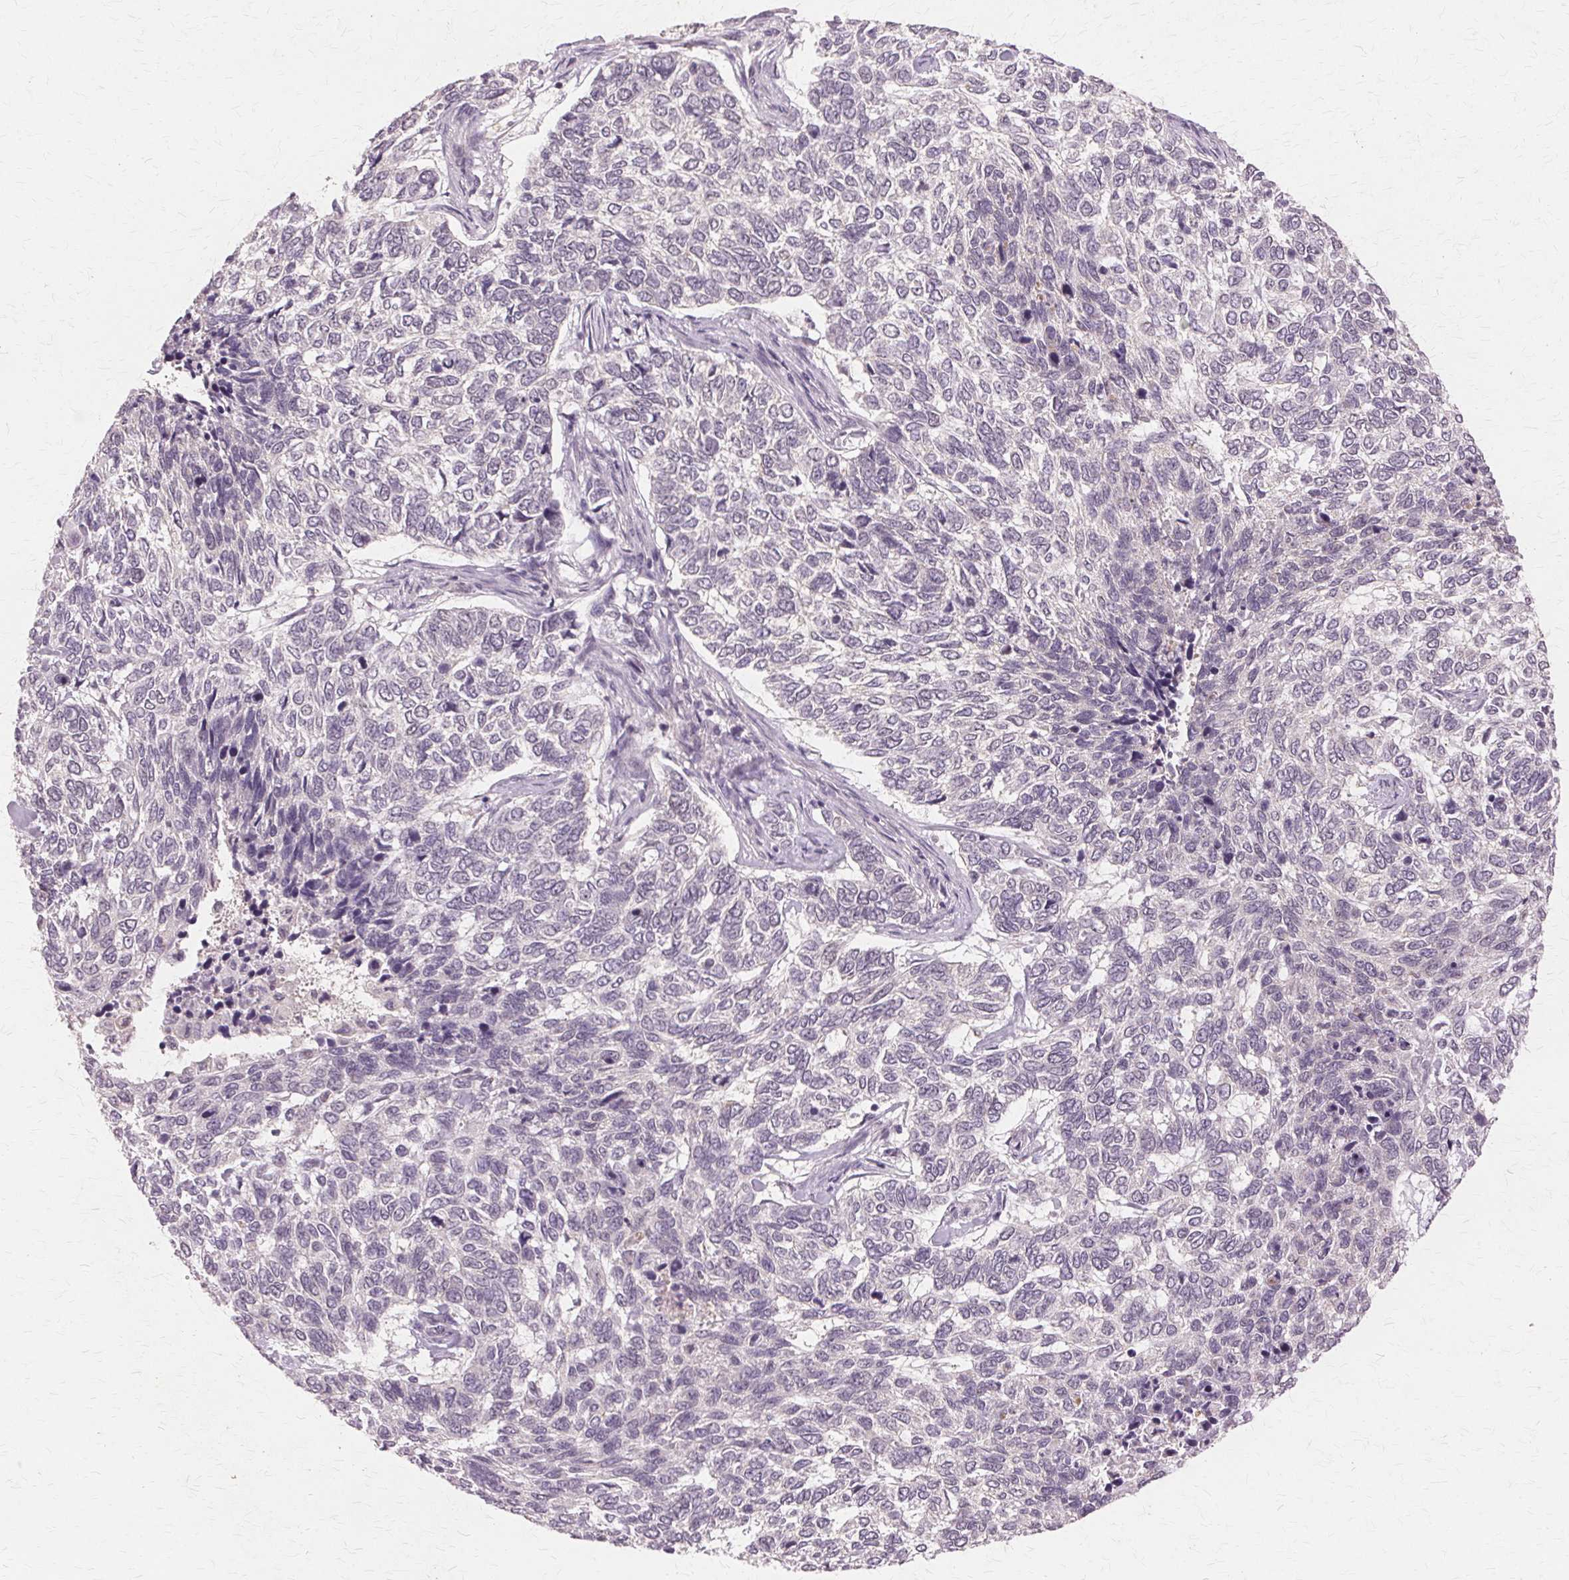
{"staining": {"intensity": "negative", "quantity": "none", "location": "none"}, "tissue": "skin cancer", "cell_type": "Tumor cells", "image_type": "cancer", "snomed": [{"axis": "morphology", "description": "Basal cell carcinoma"}, {"axis": "topography", "description": "Skin"}], "caption": "IHC of human skin cancer demonstrates no expression in tumor cells.", "gene": "PRMT5", "patient": {"sex": "female", "age": 65}}